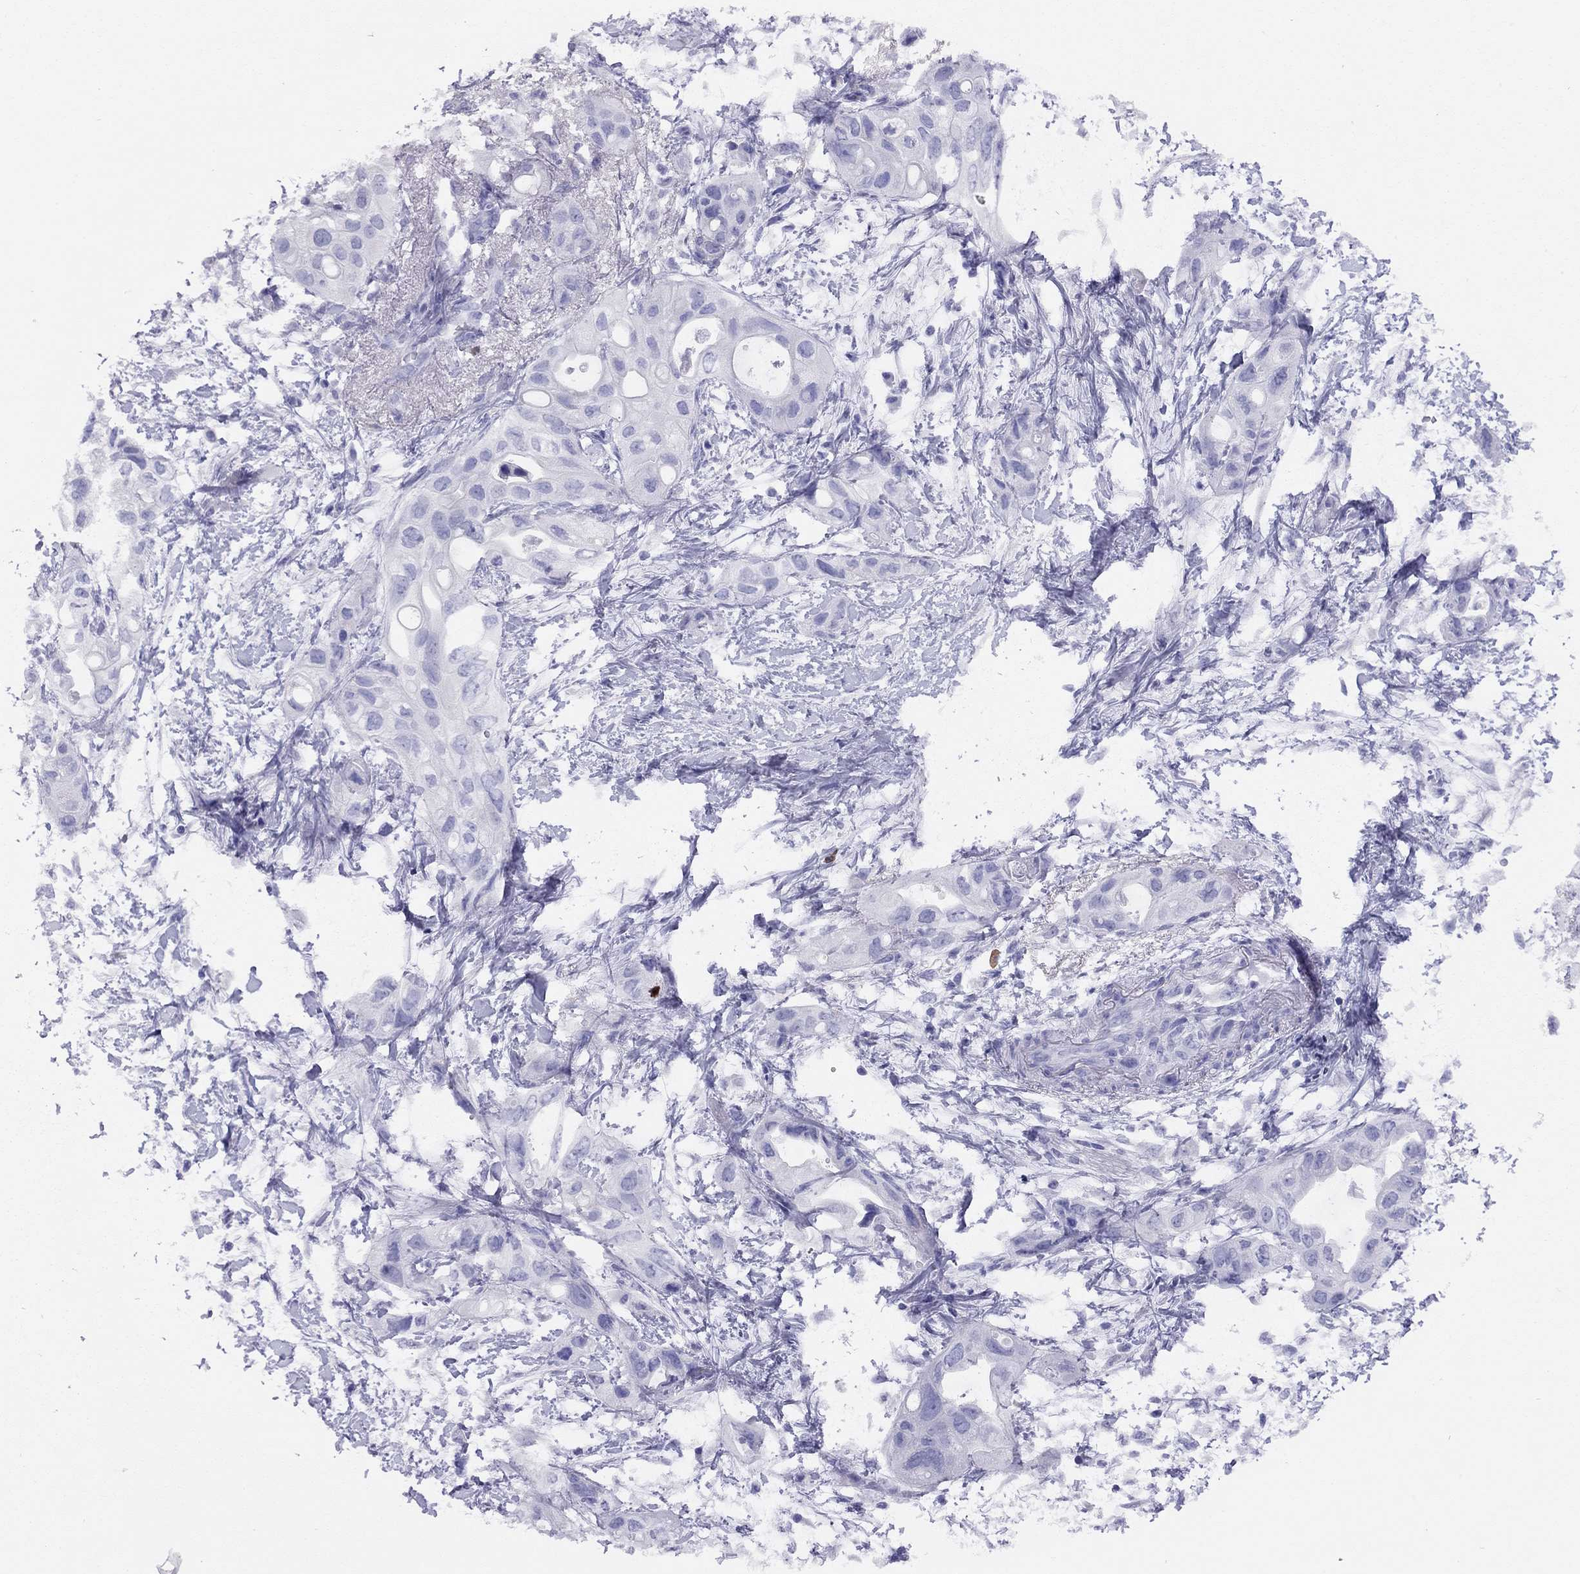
{"staining": {"intensity": "negative", "quantity": "none", "location": "none"}, "tissue": "pancreatic cancer", "cell_type": "Tumor cells", "image_type": "cancer", "snomed": [{"axis": "morphology", "description": "Adenocarcinoma, NOS"}, {"axis": "topography", "description": "Pancreas"}], "caption": "This is an IHC image of human pancreatic cancer (adenocarcinoma). There is no positivity in tumor cells.", "gene": "LRIT2", "patient": {"sex": "female", "age": 72}}